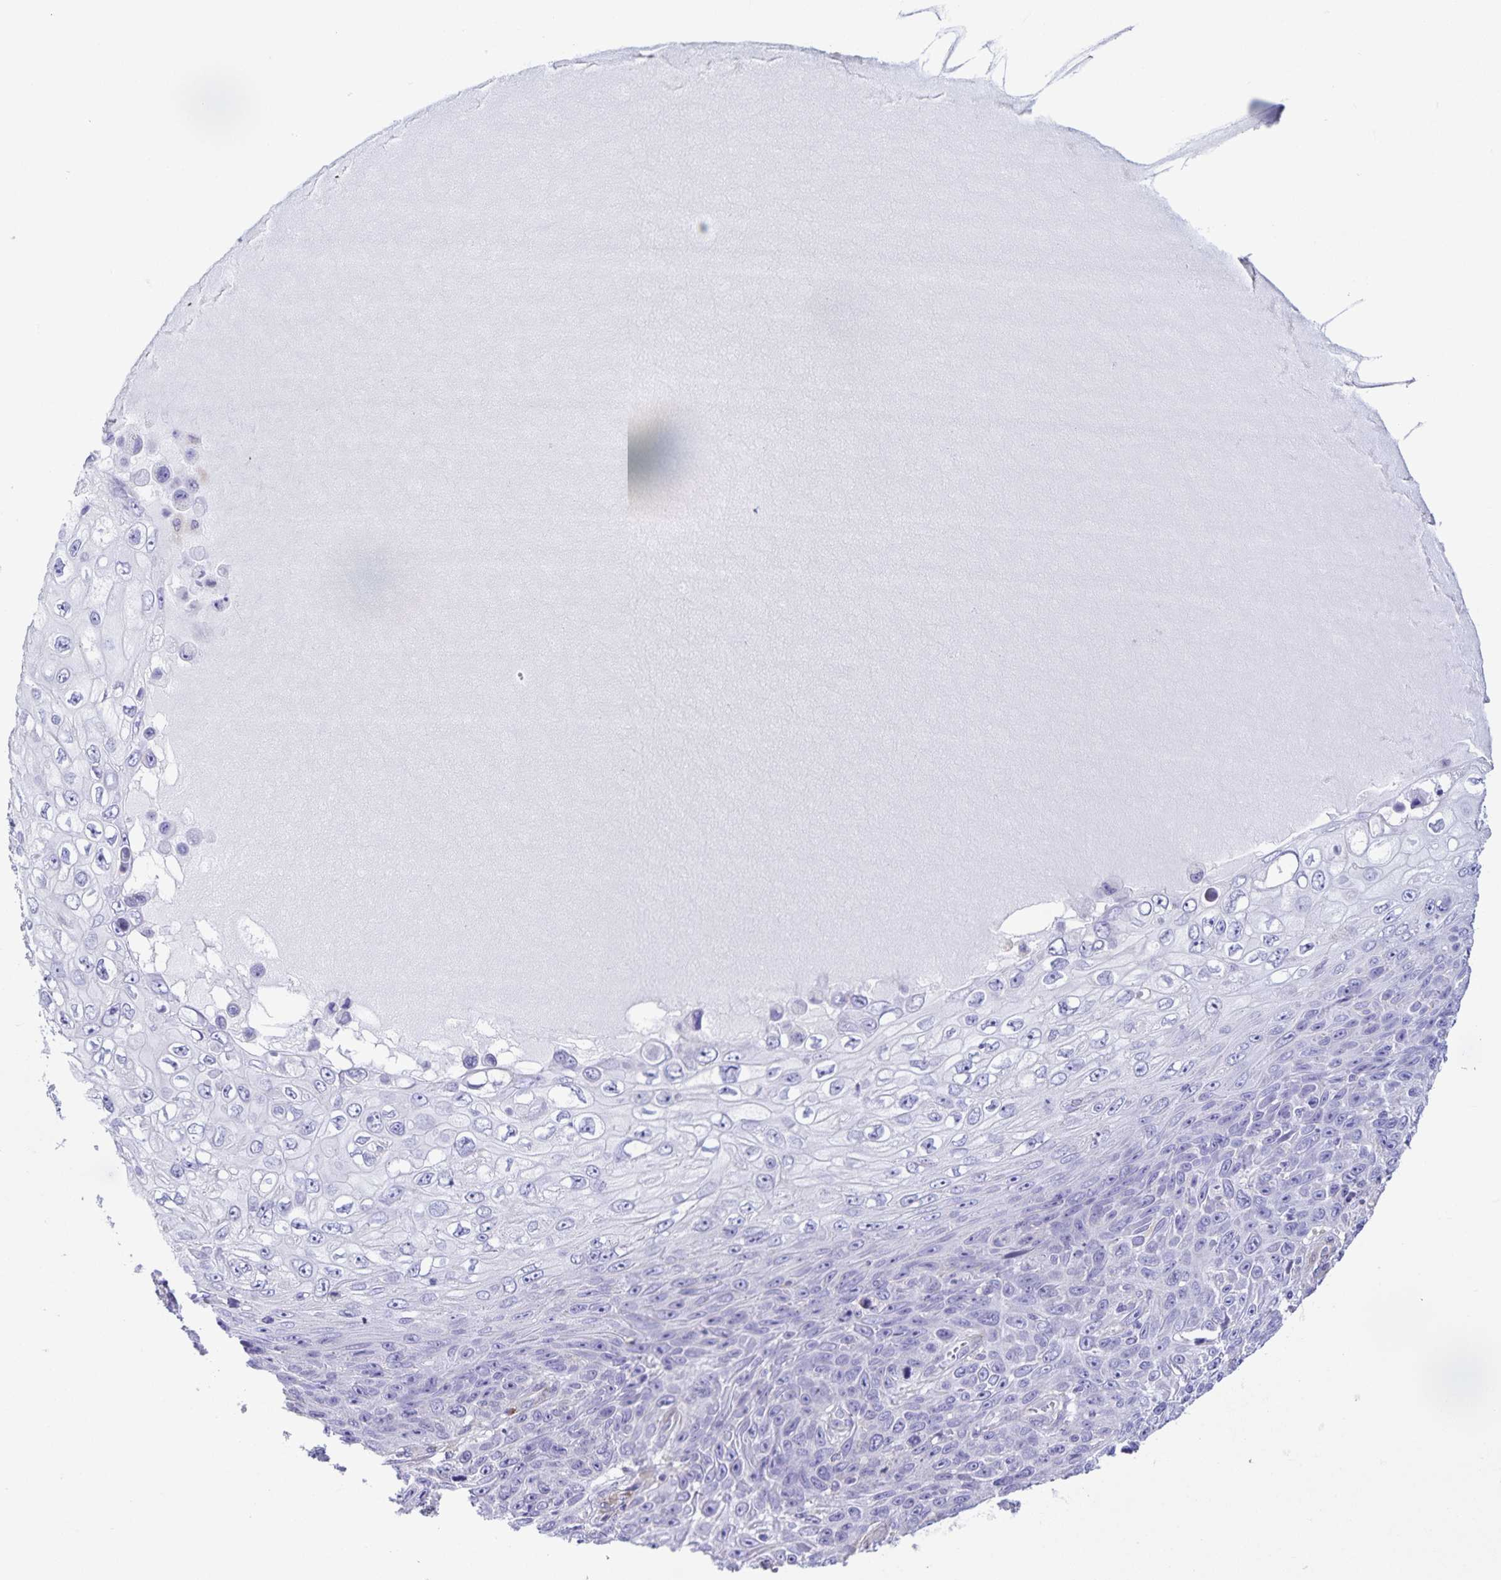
{"staining": {"intensity": "negative", "quantity": "none", "location": "none"}, "tissue": "skin cancer", "cell_type": "Tumor cells", "image_type": "cancer", "snomed": [{"axis": "morphology", "description": "Squamous cell carcinoma, NOS"}, {"axis": "topography", "description": "Skin"}], "caption": "Skin cancer was stained to show a protein in brown. There is no significant expression in tumor cells.", "gene": "BOLL", "patient": {"sex": "male", "age": 82}}